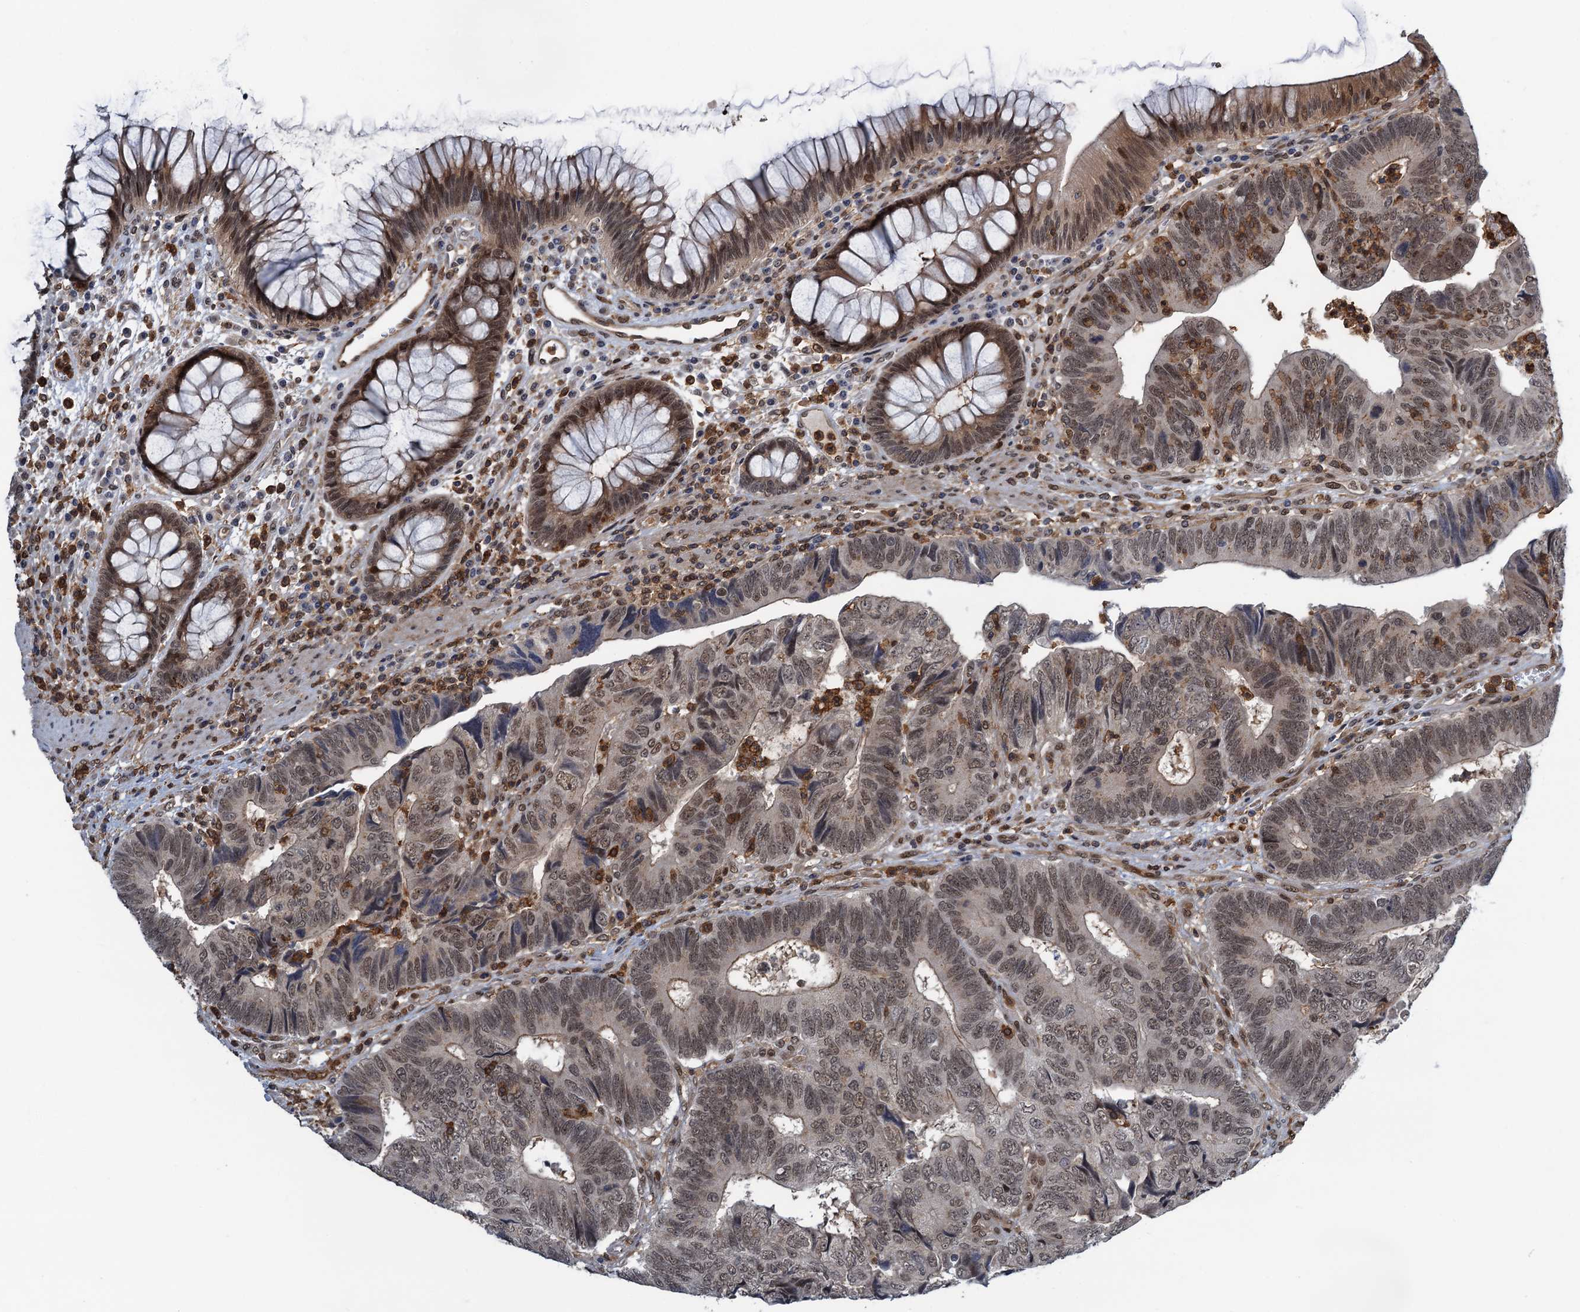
{"staining": {"intensity": "moderate", "quantity": ">75%", "location": "nuclear"}, "tissue": "colorectal cancer", "cell_type": "Tumor cells", "image_type": "cancer", "snomed": [{"axis": "morphology", "description": "Adenocarcinoma, NOS"}, {"axis": "topography", "description": "Colon"}], "caption": "Immunohistochemical staining of human colorectal adenocarcinoma shows medium levels of moderate nuclear protein staining in approximately >75% of tumor cells. Nuclei are stained in blue.", "gene": "ZNF609", "patient": {"sex": "female", "age": 67}}